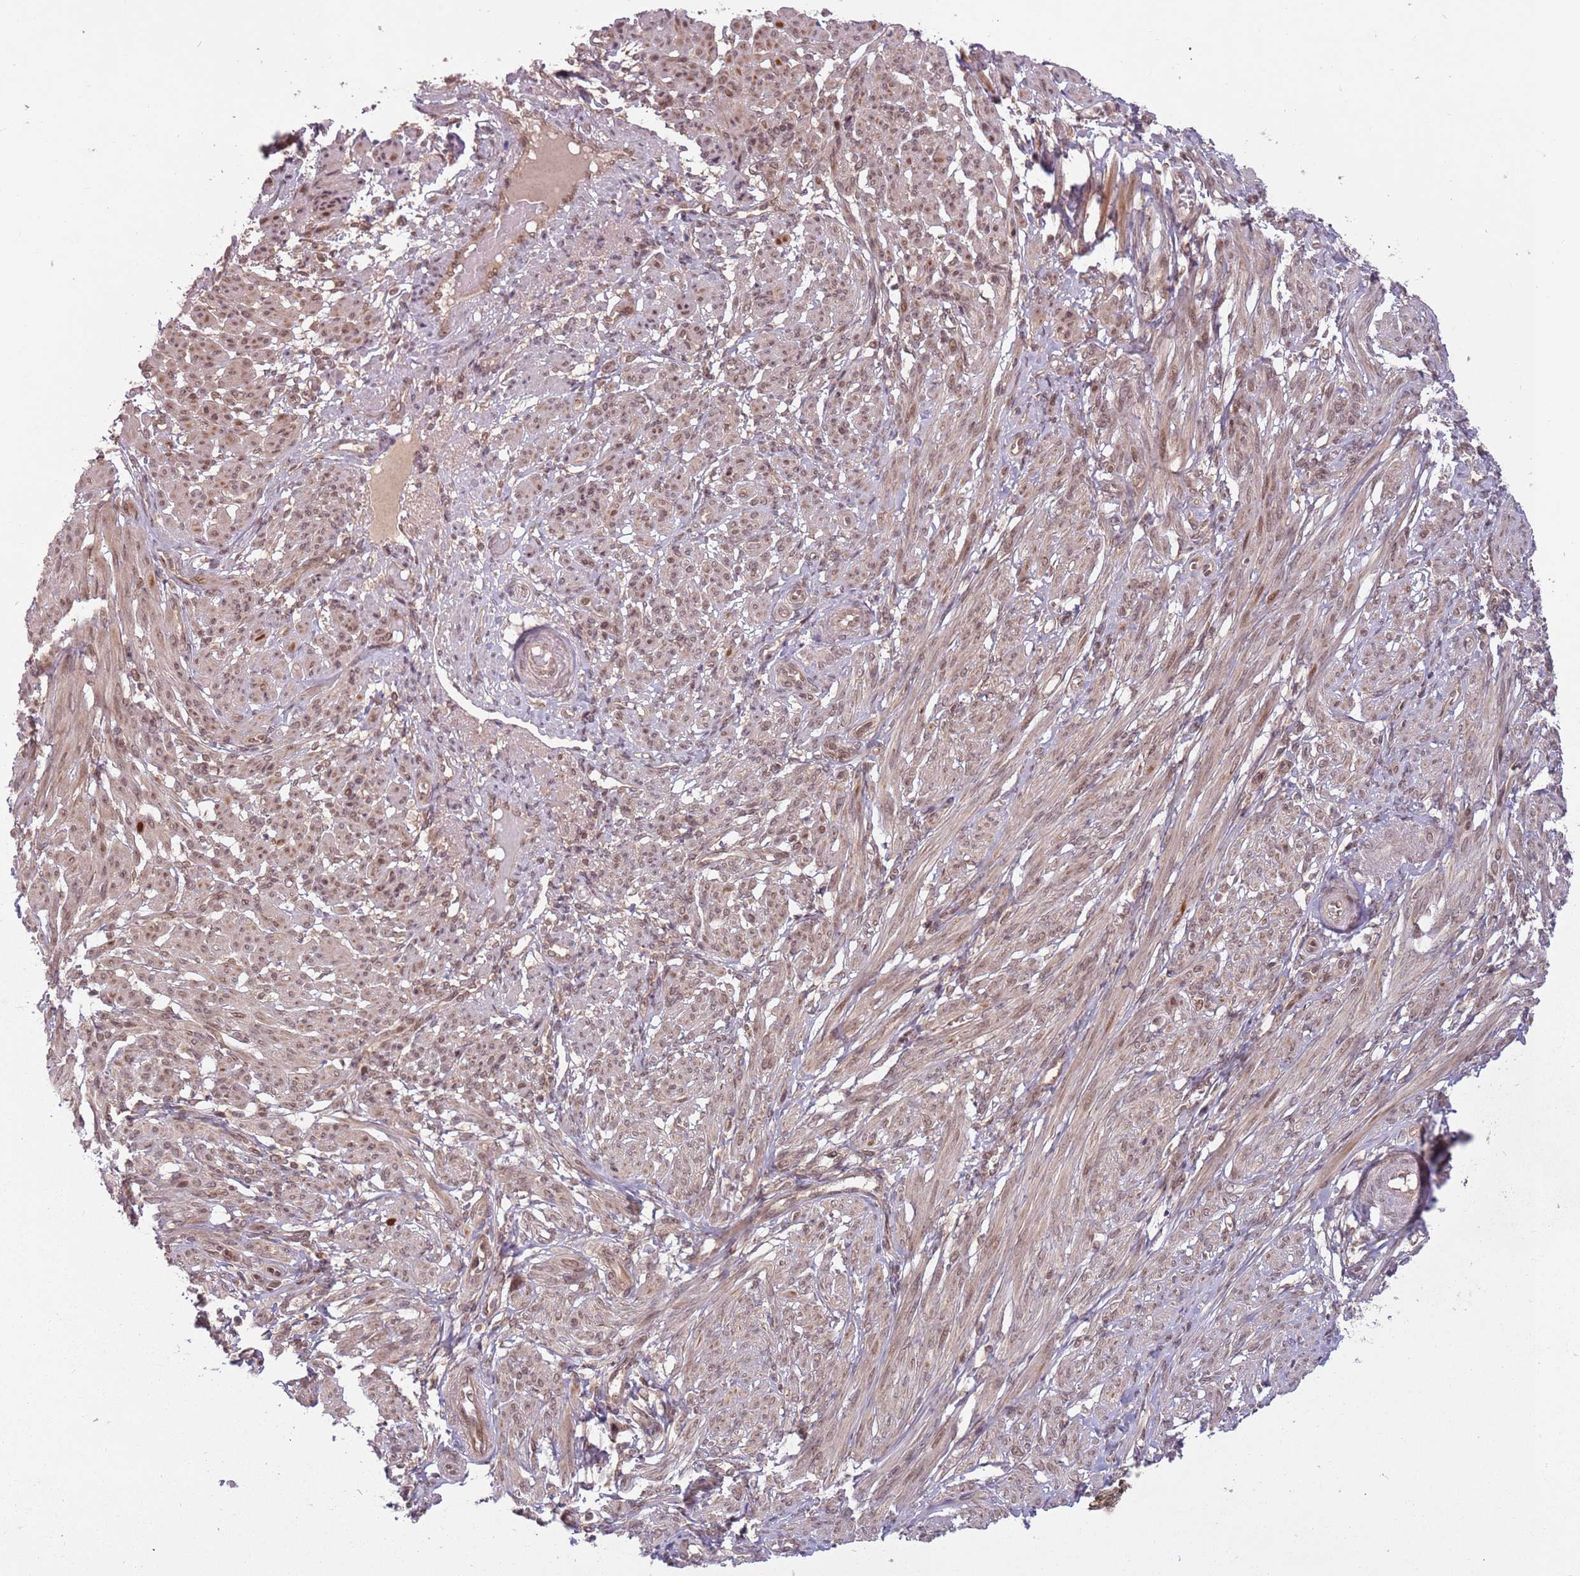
{"staining": {"intensity": "weak", "quantity": "25%-75%", "location": "cytoplasmic/membranous,nuclear"}, "tissue": "smooth muscle", "cell_type": "Smooth muscle cells", "image_type": "normal", "snomed": [{"axis": "morphology", "description": "Normal tissue, NOS"}, {"axis": "topography", "description": "Smooth muscle"}], "caption": "Smooth muscle stained with immunohistochemistry (IHC) exhibits weak cytoplasmic/membranous,nuclear staining in approximately 25%-75% of smooth muscle cells.", "gene": "ADAMTS3", "patient": {"sex": "female", "age": 39}}